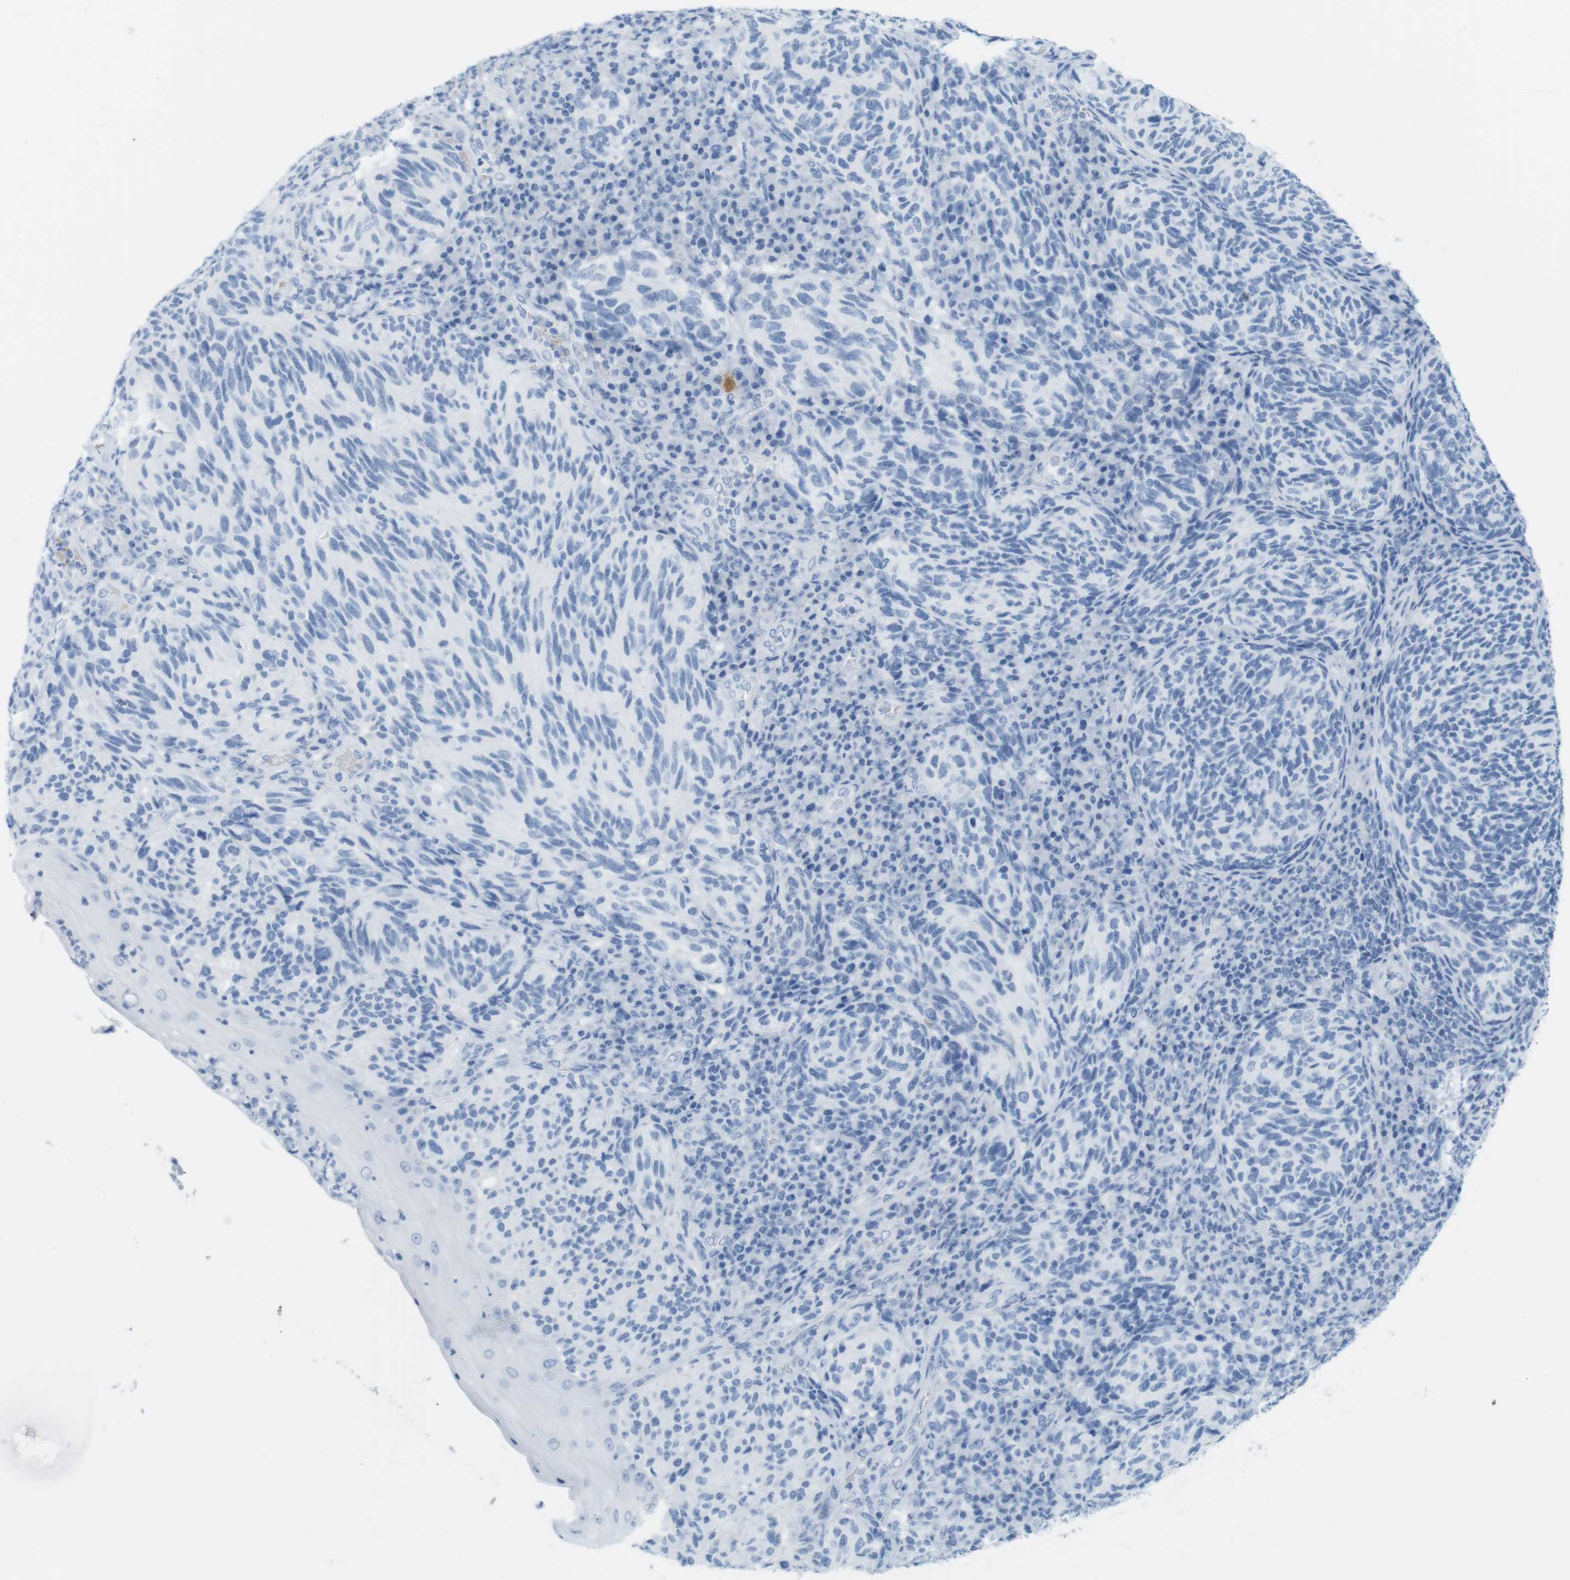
{"staining": {"intensity": "negative", "quantity": "none", "location": "none"}, "tissue": "melanoma", "cell_type": "Tumor cells", "image_type": "cancer", "snomed": [{"axis": "morphology", "description": "Malignant melanoma, NOS"}, {"axis": "topography", "description": "Skin"}], "caption": "A photomicrograph of human melanoma is negative for staining in tumor cells. (DAB (3,3'-diaminobenzidine) IHC with hematoxylin counter stain).", "gene": "TNNT2", "patient": {"sex": "female", "age": 73}}